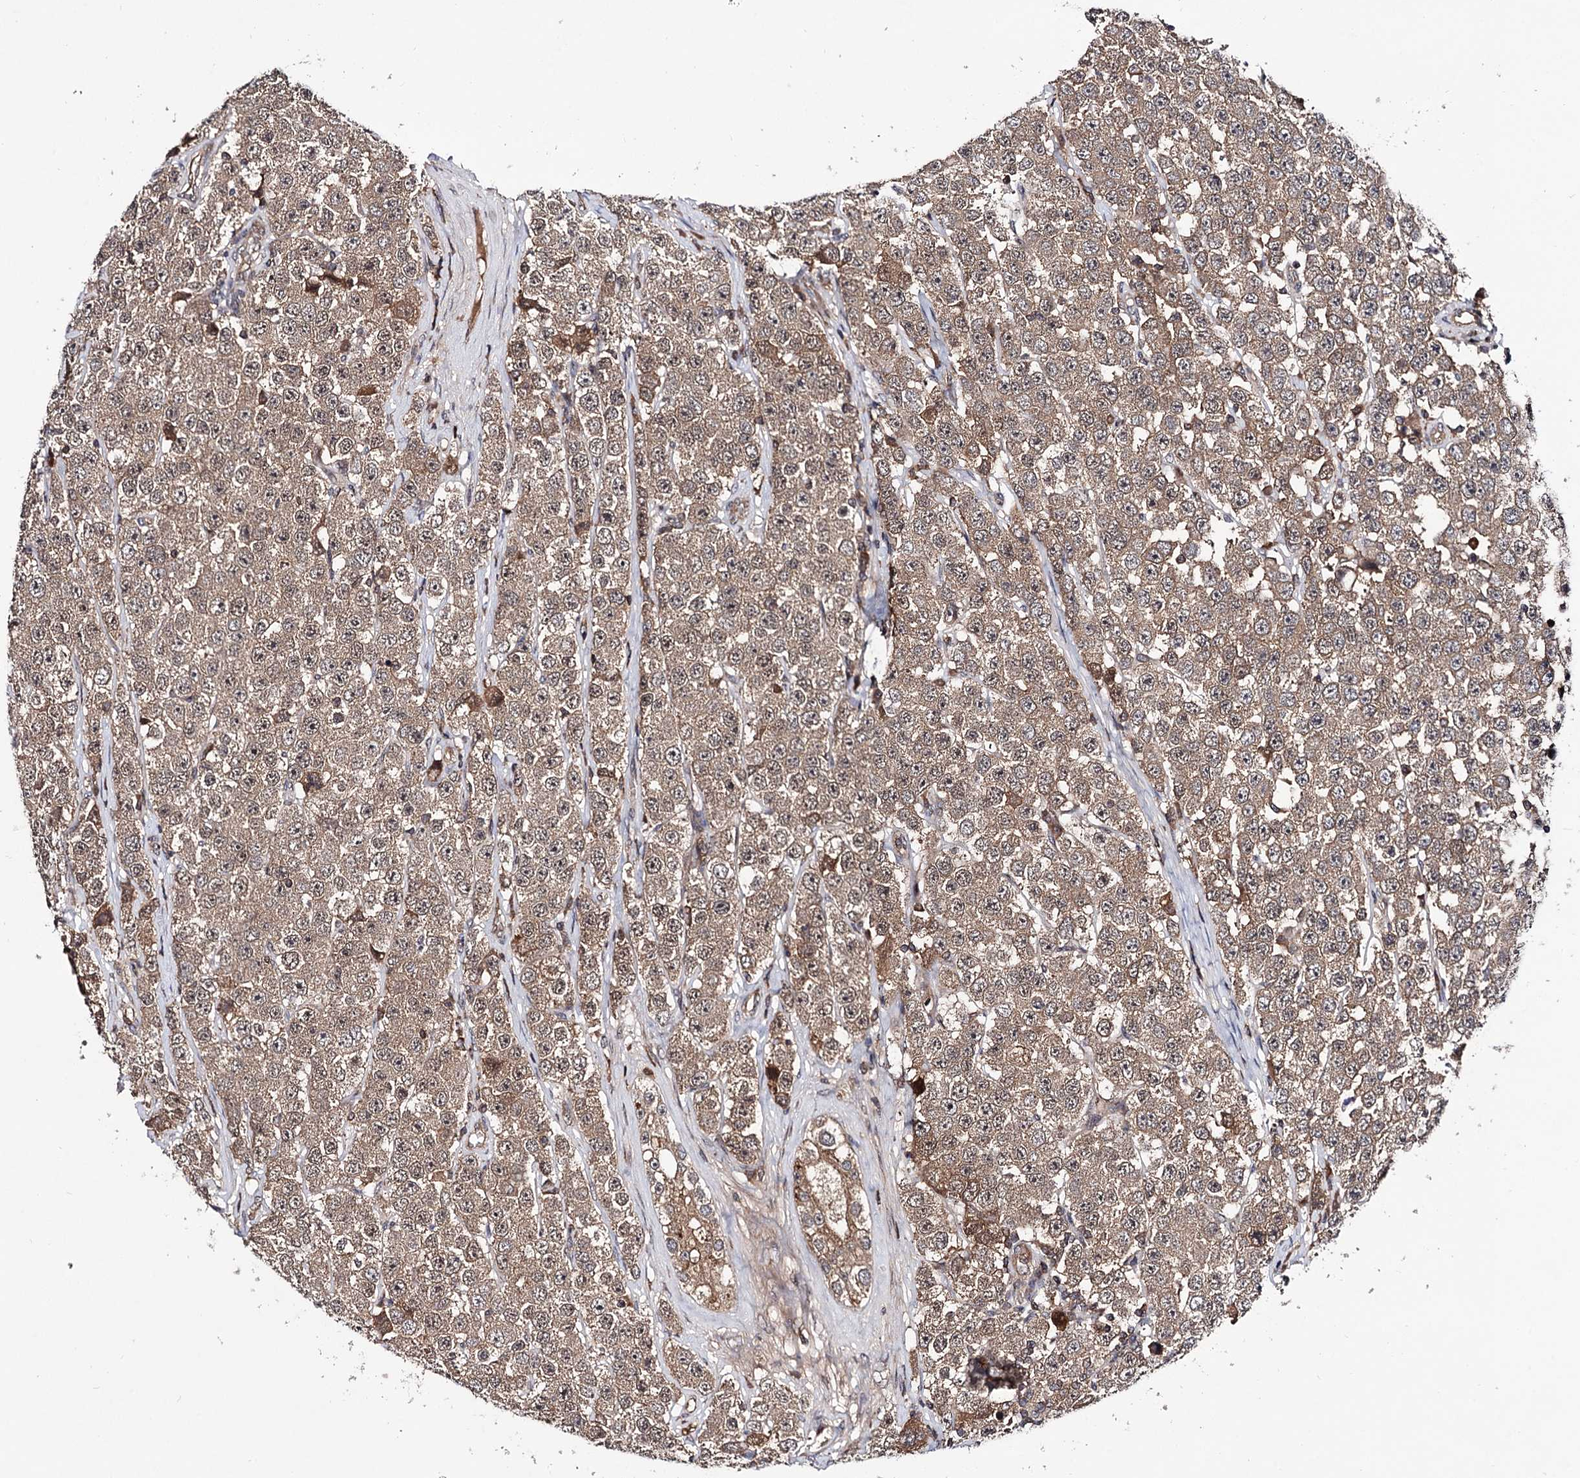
{"staining": {"intensity": "moderate", "quantity": ">75%", "location": "cytoplasmic/membranous,nuclear"}, "tissue": "testis cancer", "cell_type": "Tumor cells", "image_type": "cancer", "snomed": [{"axis": "morphology", "description": "Seminoma, NOS"}, {"axis": "topography", "description": "Testis"}], "caption": "Protein expression analysis of testis cancer (seminoma) displays moderate cytoplasmic/membranous and nuclear positivity in approximately >75% of tumor cells.", "gene": "MICAL2", "patient": {"sex": "male", "age": 28}}